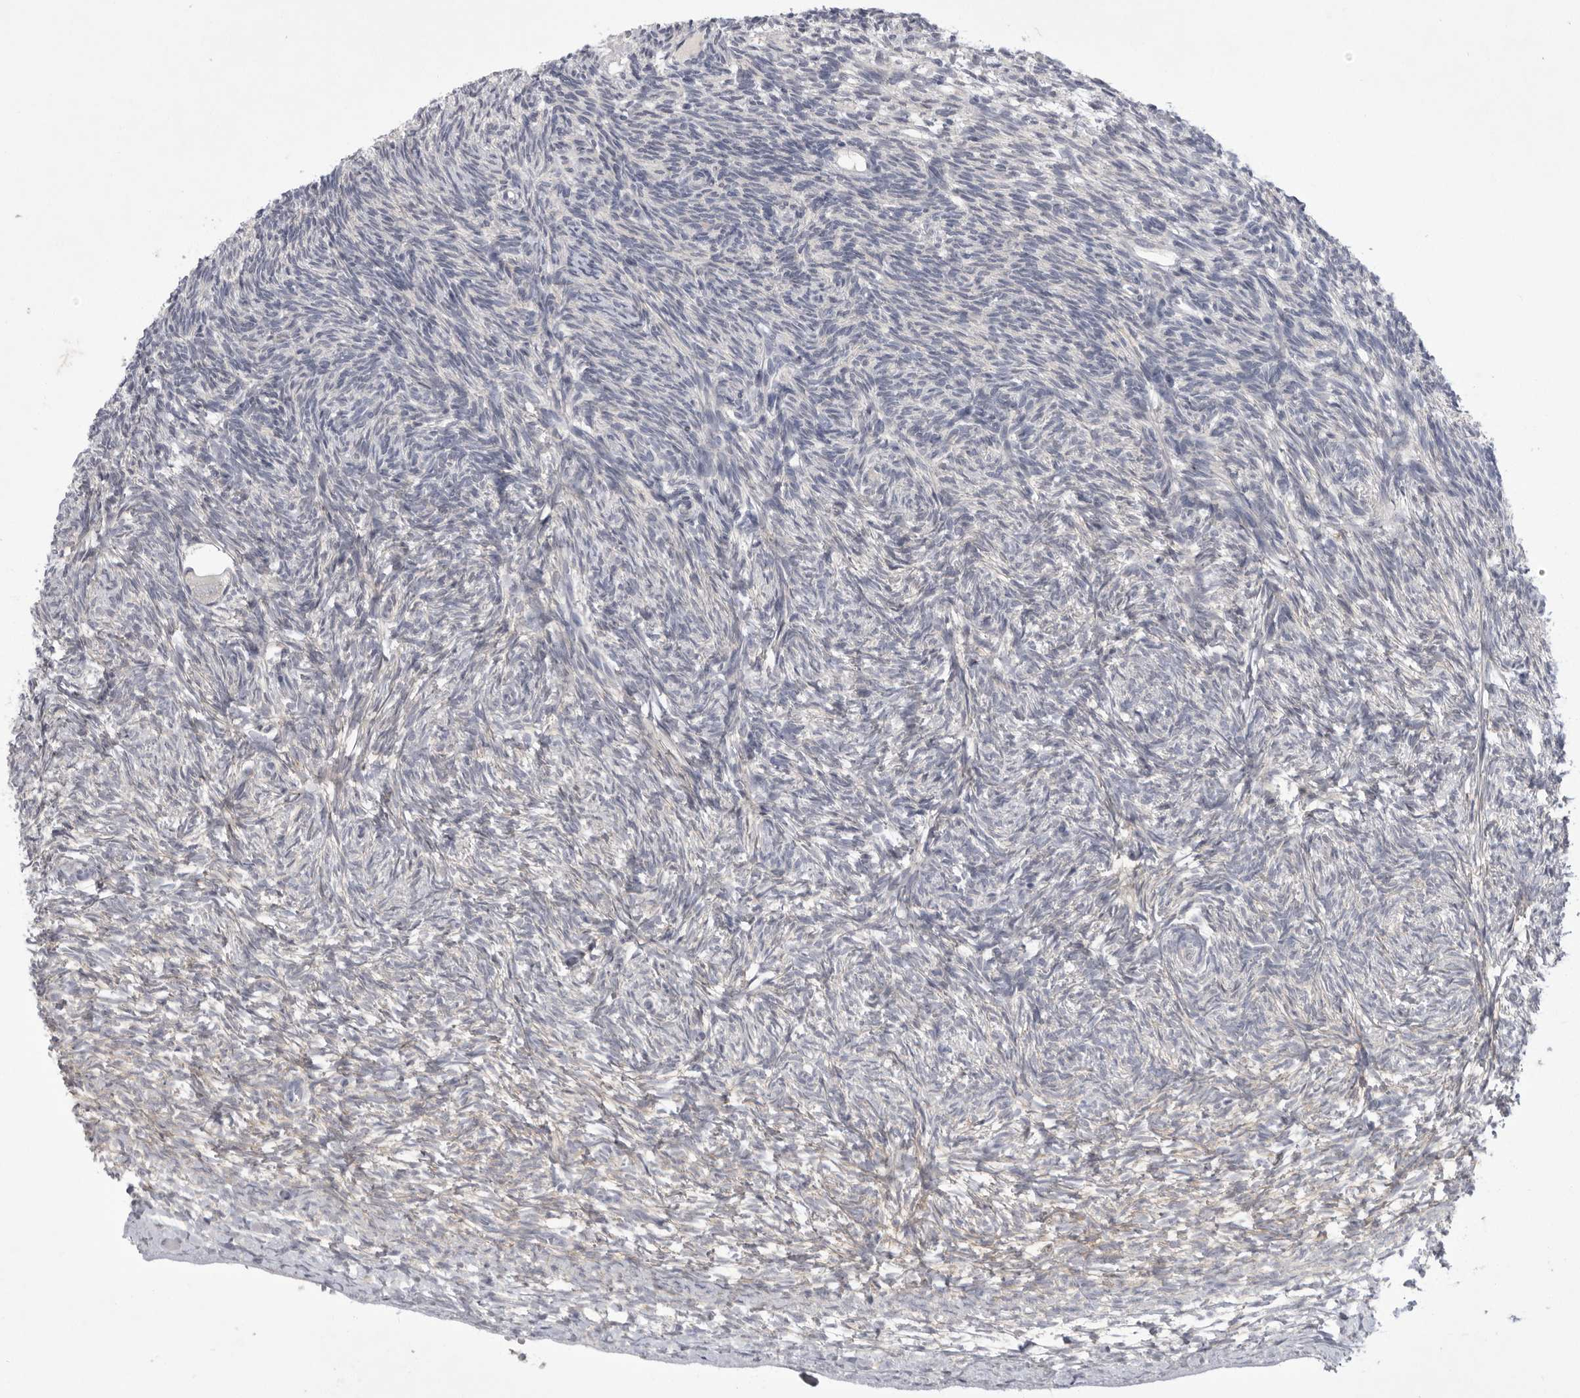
{"staining": {"intensity": "negative", "quantity": "none", "location": "none"}, "tissue": "ovary", "cell_type": "Follicle cells", "image_type": "normal", "snomed": [{"axis": "morphology", "description": "Normal tissue, NOS"}, {"axis": "topography", "description": "Ovary"}], "caption": "High power microscopy micrograph of an IHC image of unremarkable ovary, revealing no significant expression in follicle cells.", "gene": "SIGLEC10", "patient": {"sex": "female", "age": 34}}